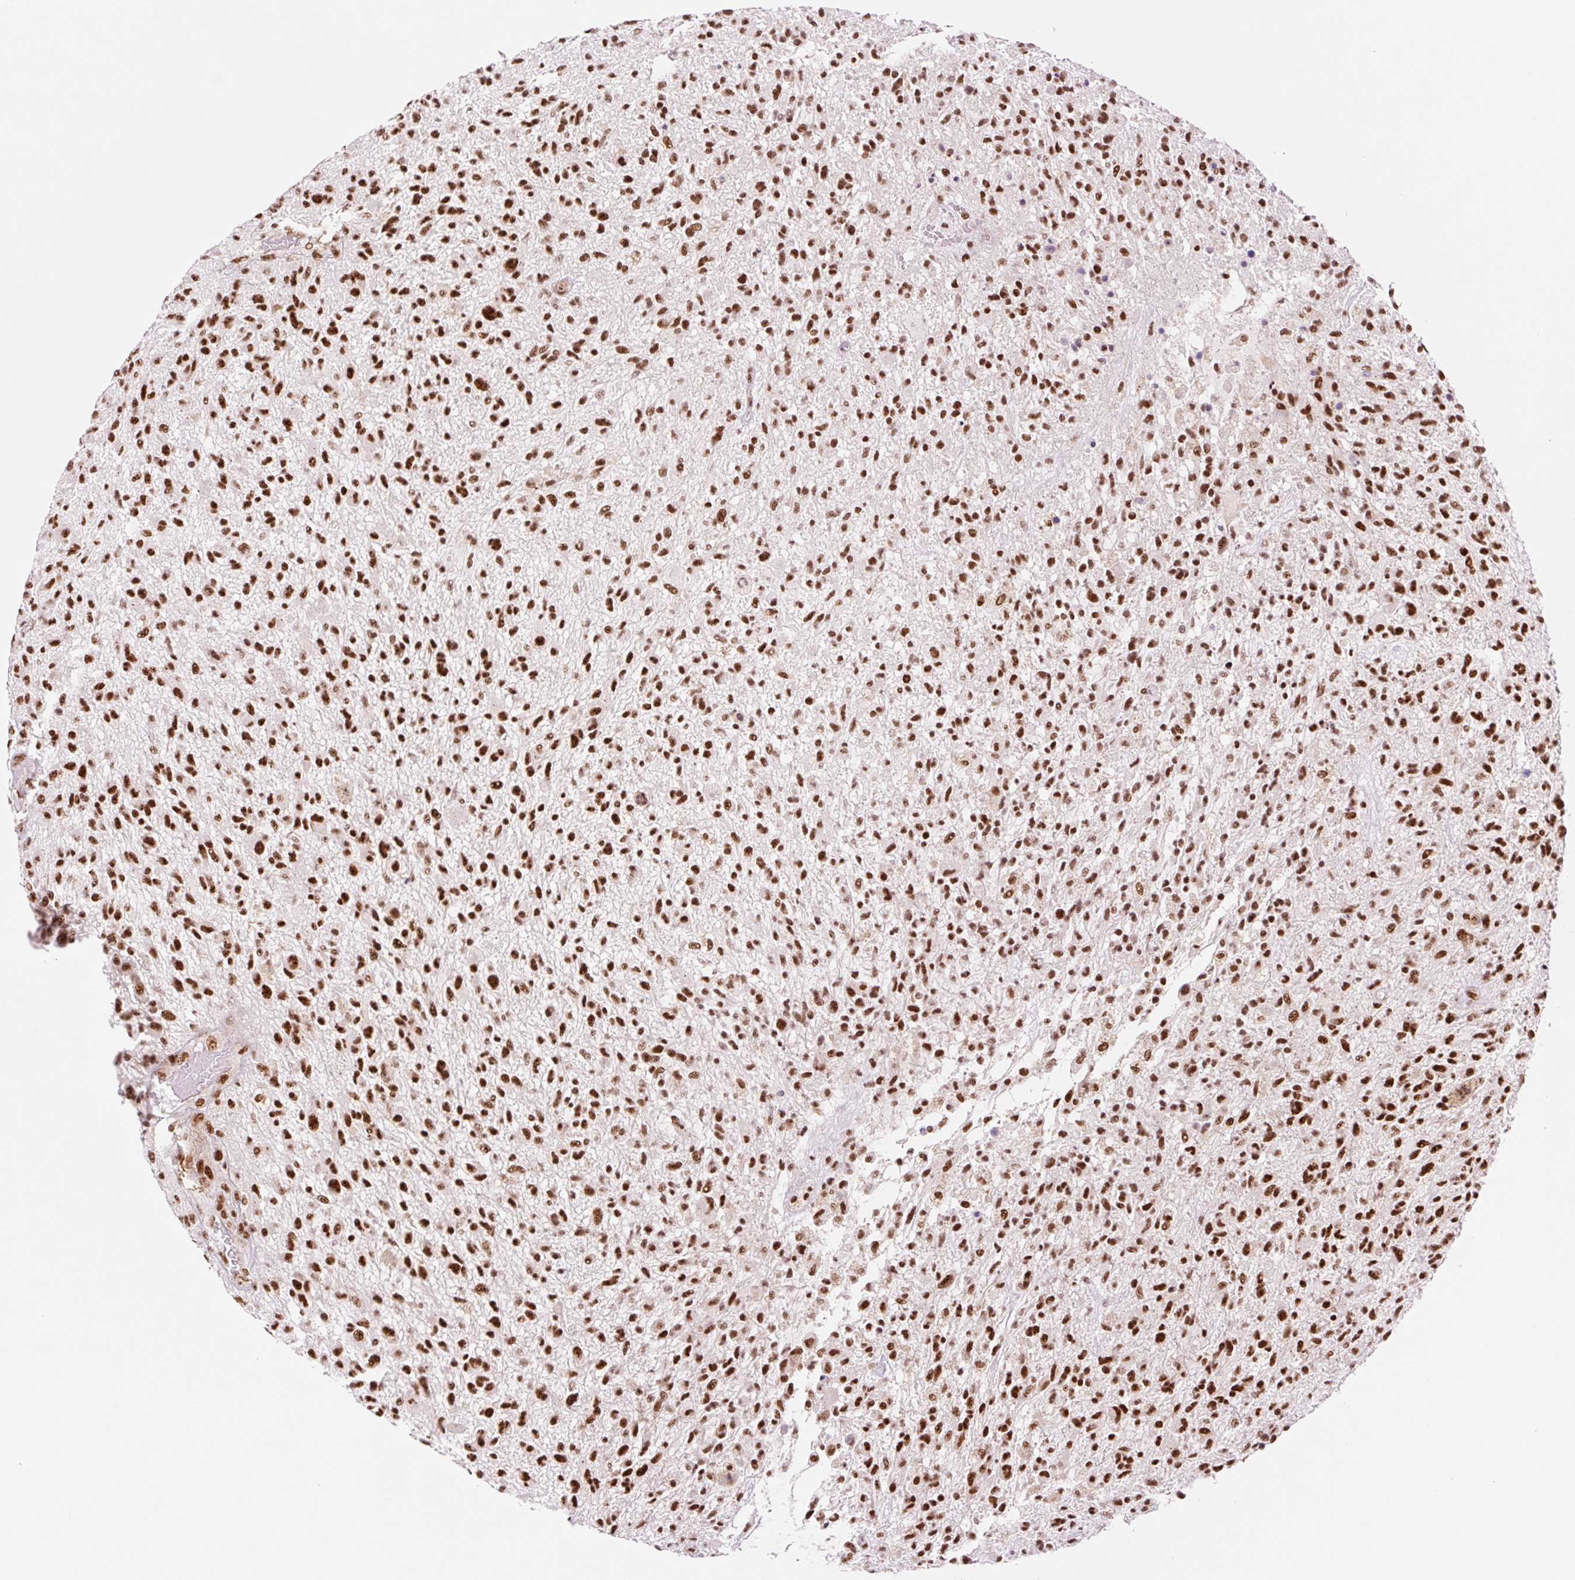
{"staining": {"intensity": "strong", "quantity": ">75%", "location": "nuclear"}, "tissue": "glioma", "cell_type": "Tumor cells", "image_type": "cancer", "snomed": [{"axis": "morphology", "description": "Glioma, malignant, High grade"}, {"axis": "topography", "description": "Brain"}], "caption": "Strong nuclear staining is present in approximately >75% of tumor cells in glioma.", "gene": "PRDM11", "patient": {"sex": "male", "age": 47}}